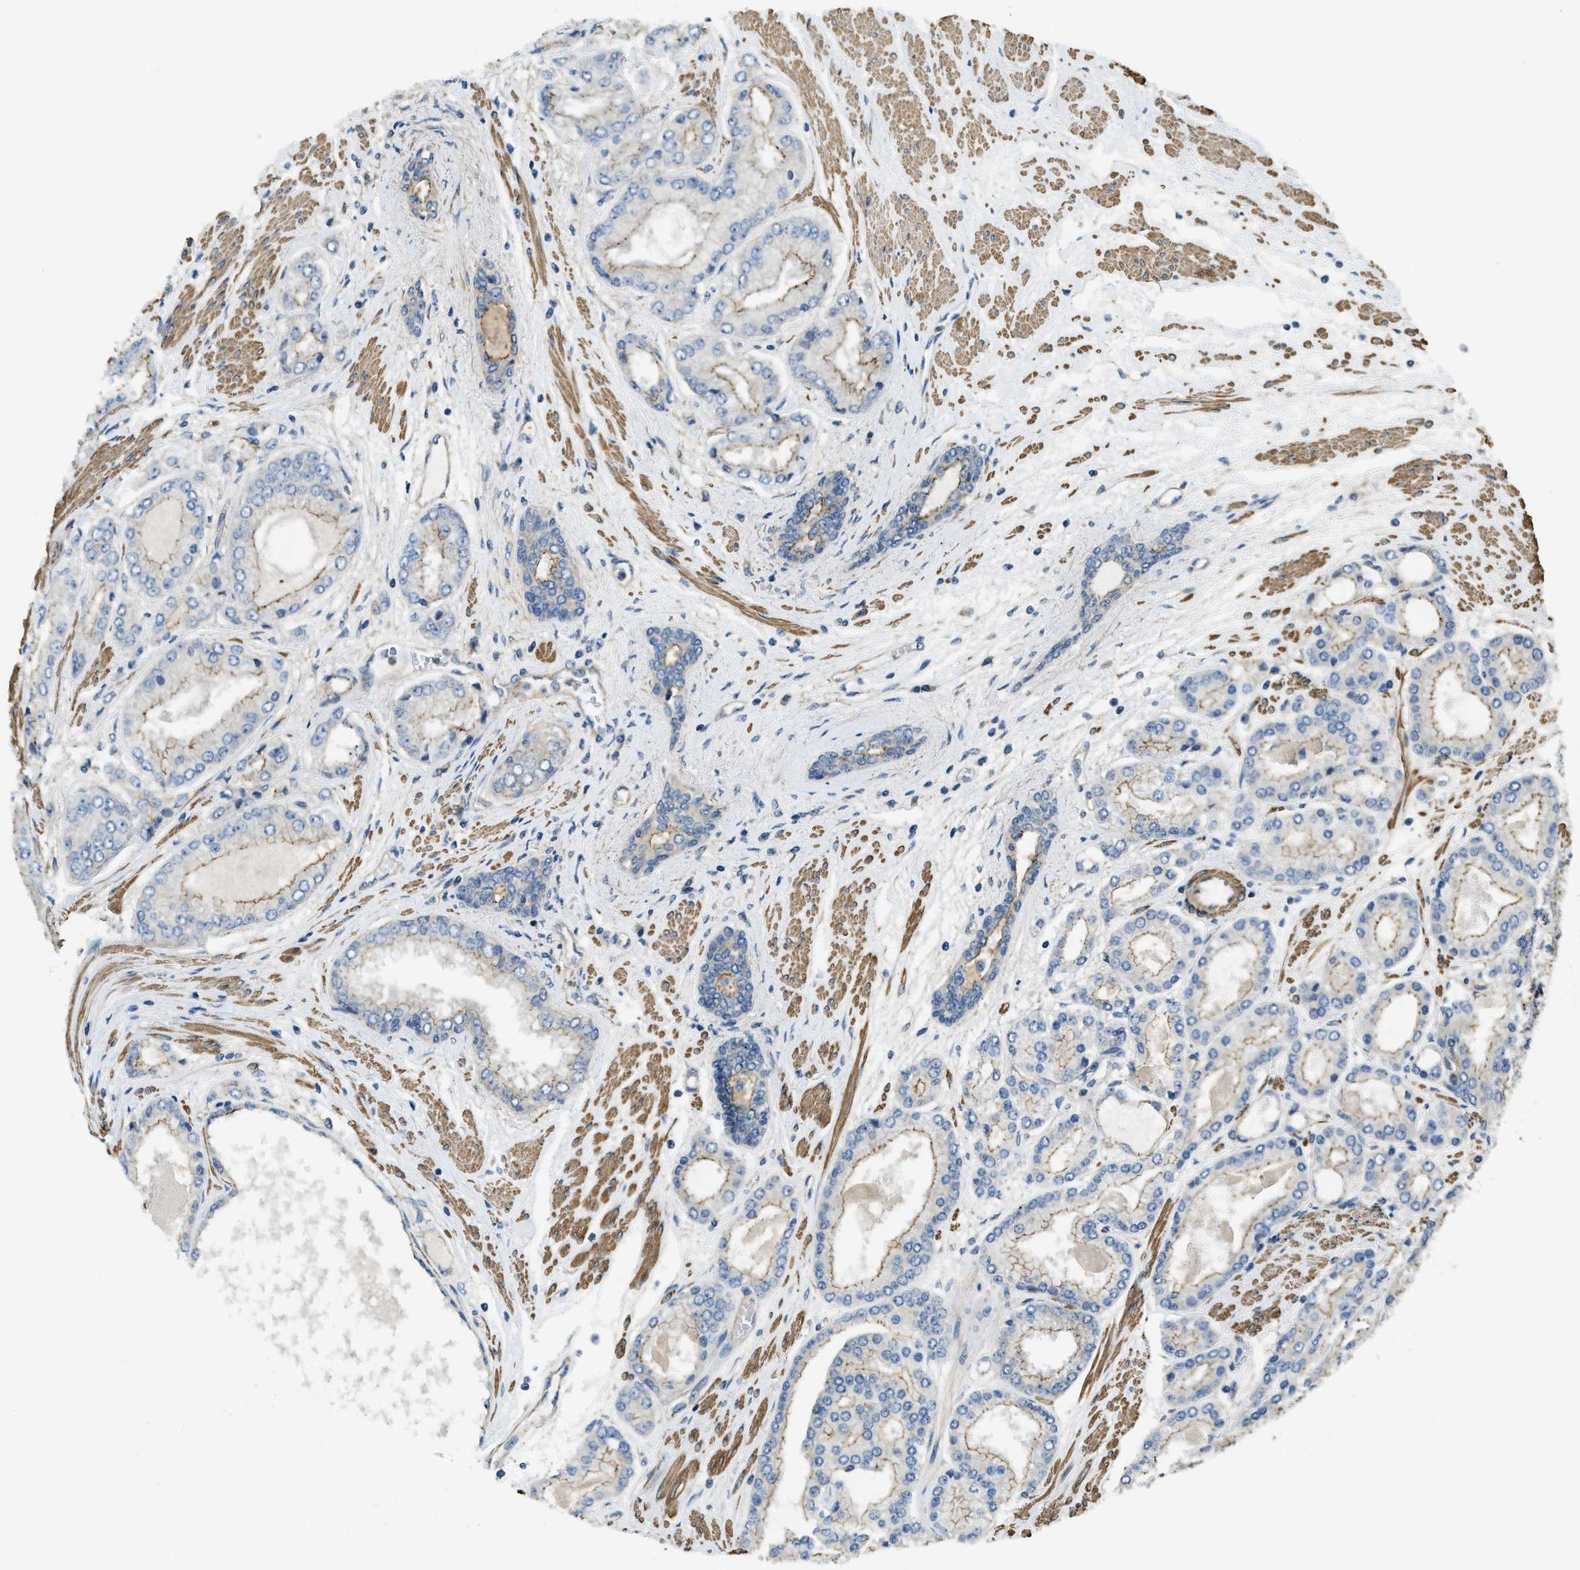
{"staining": {"intensity": "weak", "quantity": "<25%", "location": "cytoplasmic/membranous"}, "tissue": "prostate cancer", "cell_type": "Tumor cells", "image_type": "cancer", "snomed": [{"axis": "morphology", "description": "Adenocarcinoma, High grade"}, {"axis": "topography", "description": "Prostate"}], "caption": "Immunohistochemistry (IHC) micrograph of neoplastic tissue: prostate adenocarcinoma (high-grade) stained with DAB shows no significant protein positivity in tumor cells.", "gene": "CGN", "patient": {"sex": "male", "age": 59}}